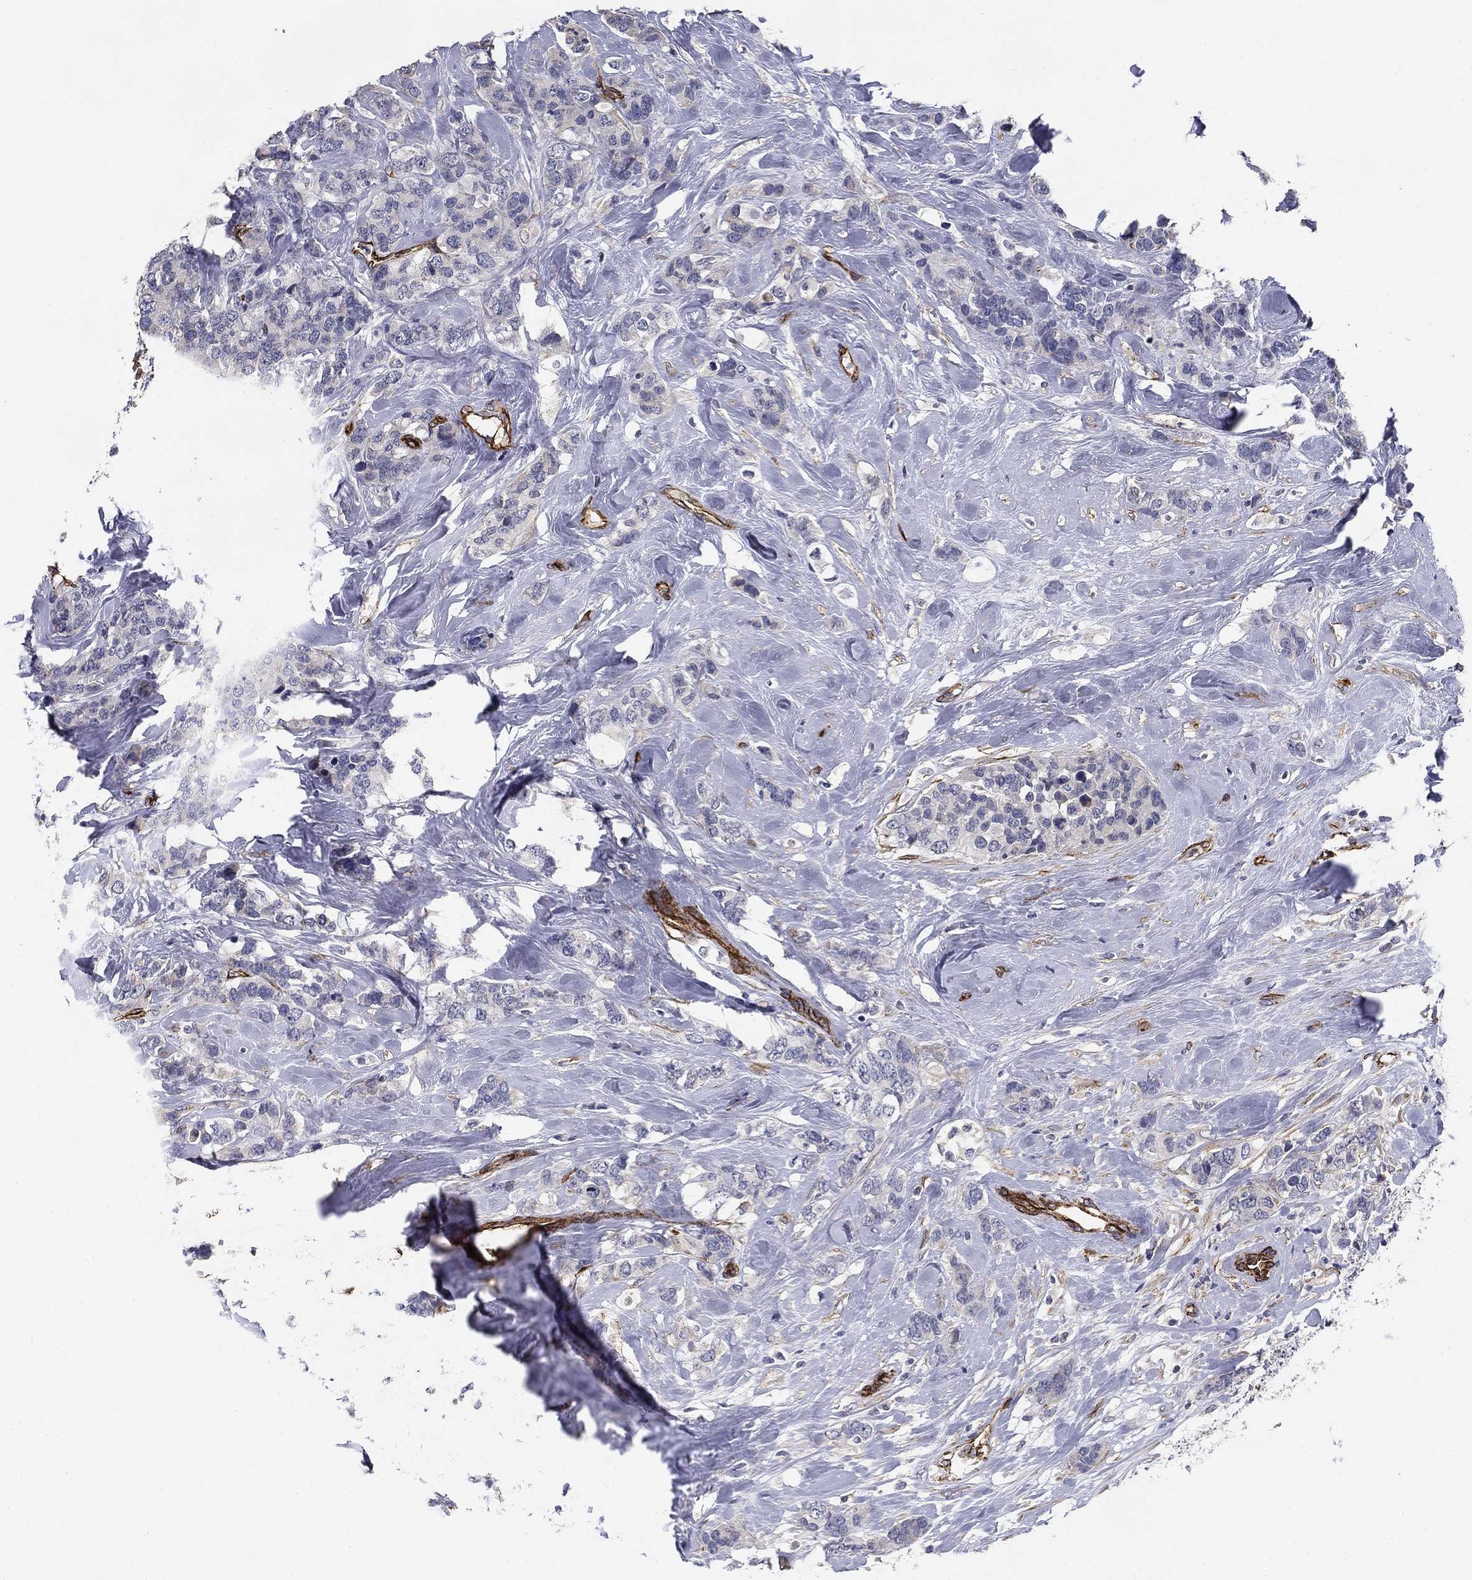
{"staining": {"intensity": "negative", "quantity": "none", "location": "none"}, "tissue": "breast cancer", "cell_type": "Tumor cells", "image_type": "cancer", "snomed": [{"axis": "morphology", "description": "Lobular carcinoma"}, {"axis": "topography", "description": "Breast"}], "caption": "Image shows no significant protein staining in tumor cells of lobular carcinoma (breast).", "gene": "SYNC", "patient": {"sex": "female", "age": 59}}